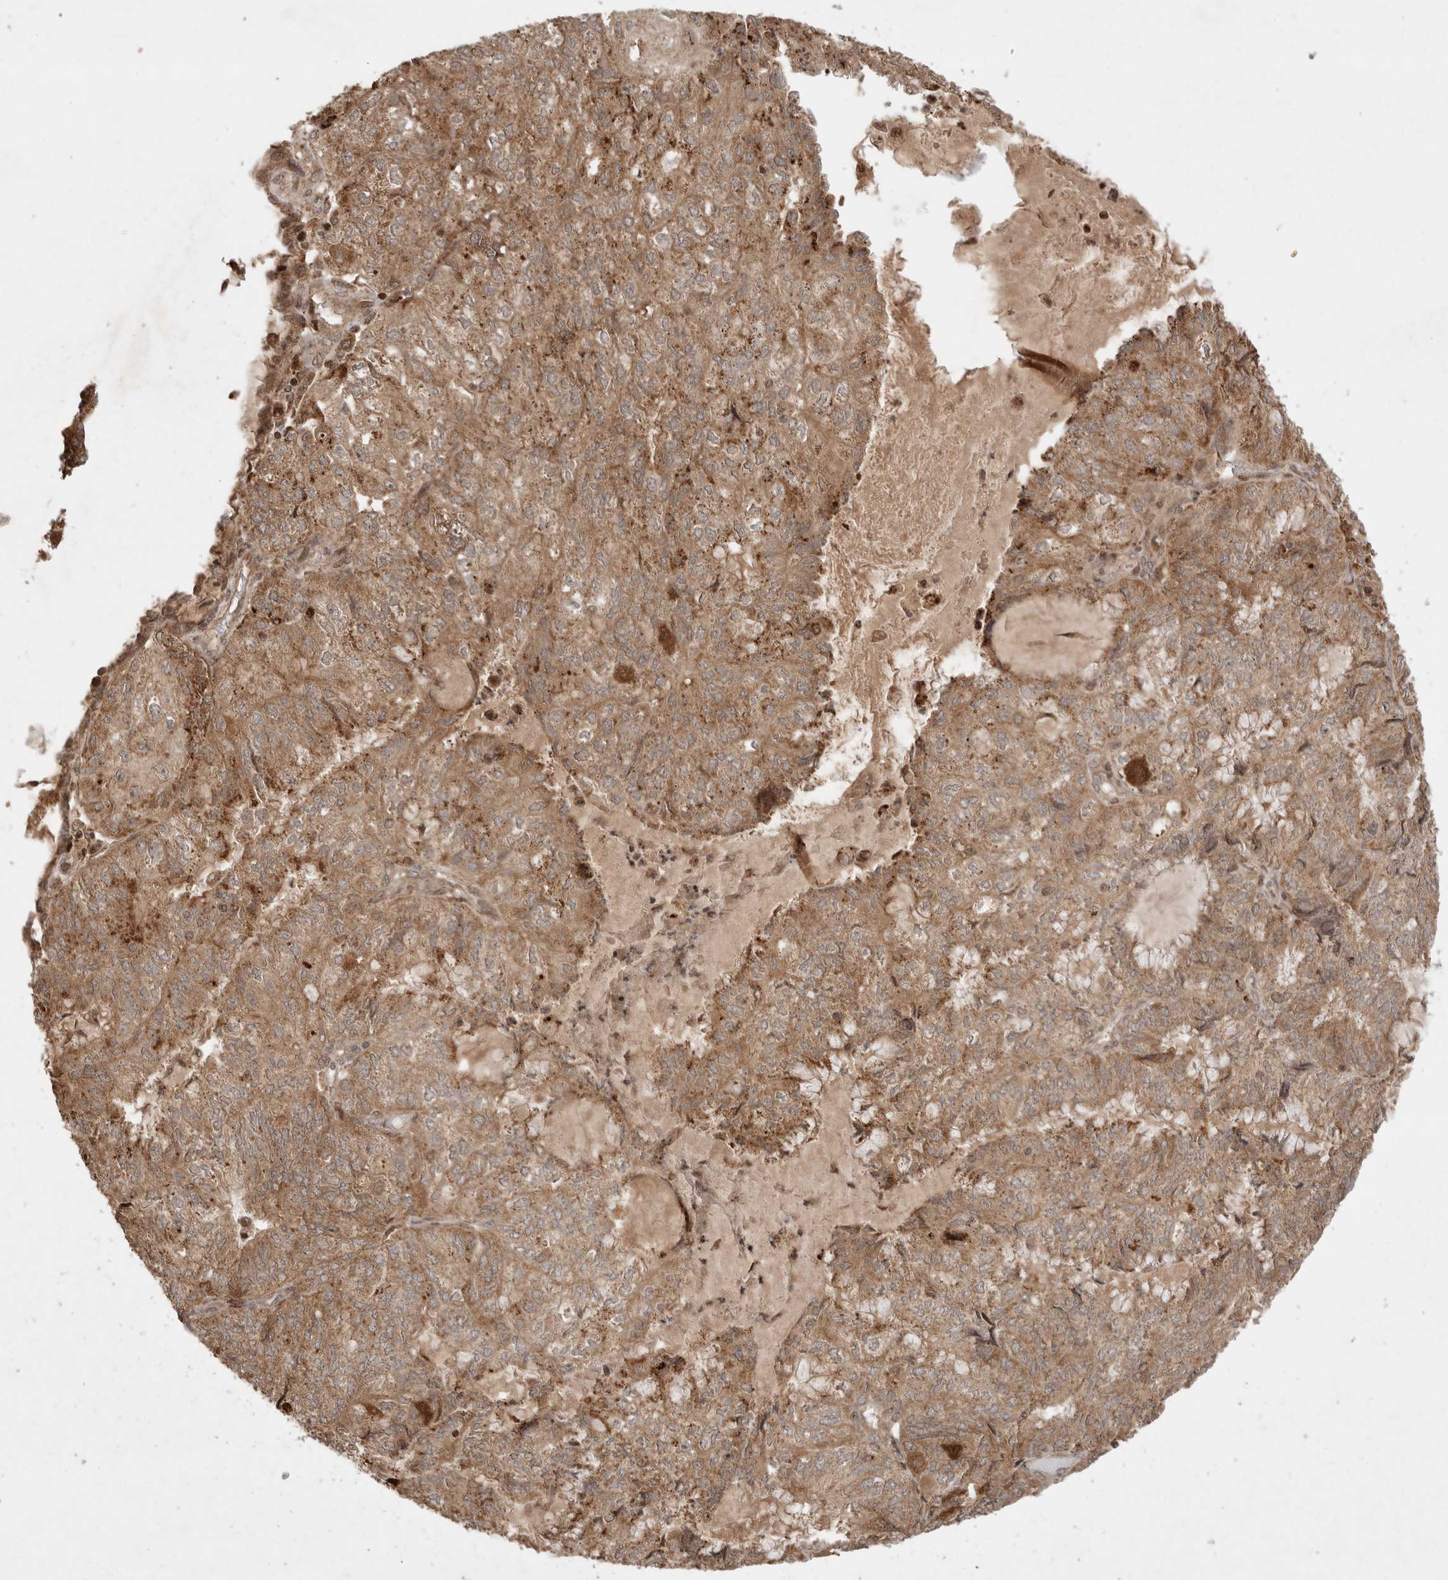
{"staining": {"intensity": "moderate", "quantity": ">75%", "location": "cytoplasmic/membranous"}, "tissue": "endometrial cancer", "cell_type": "Tumor cells", "image_type": "cancer", "snomed": [{"axis": "morphology", "description": "Adenocarcinoma, NOS"}, {"axis": "topography", "description": "Endometrium"}], "caption": "A brown stain highlights moderate cytoplasmic/membranous staining of a protein in human endometrial cancer tumor cells.", "gene": "FAM221A", "patient": {"sex": "female", "age": 81}}